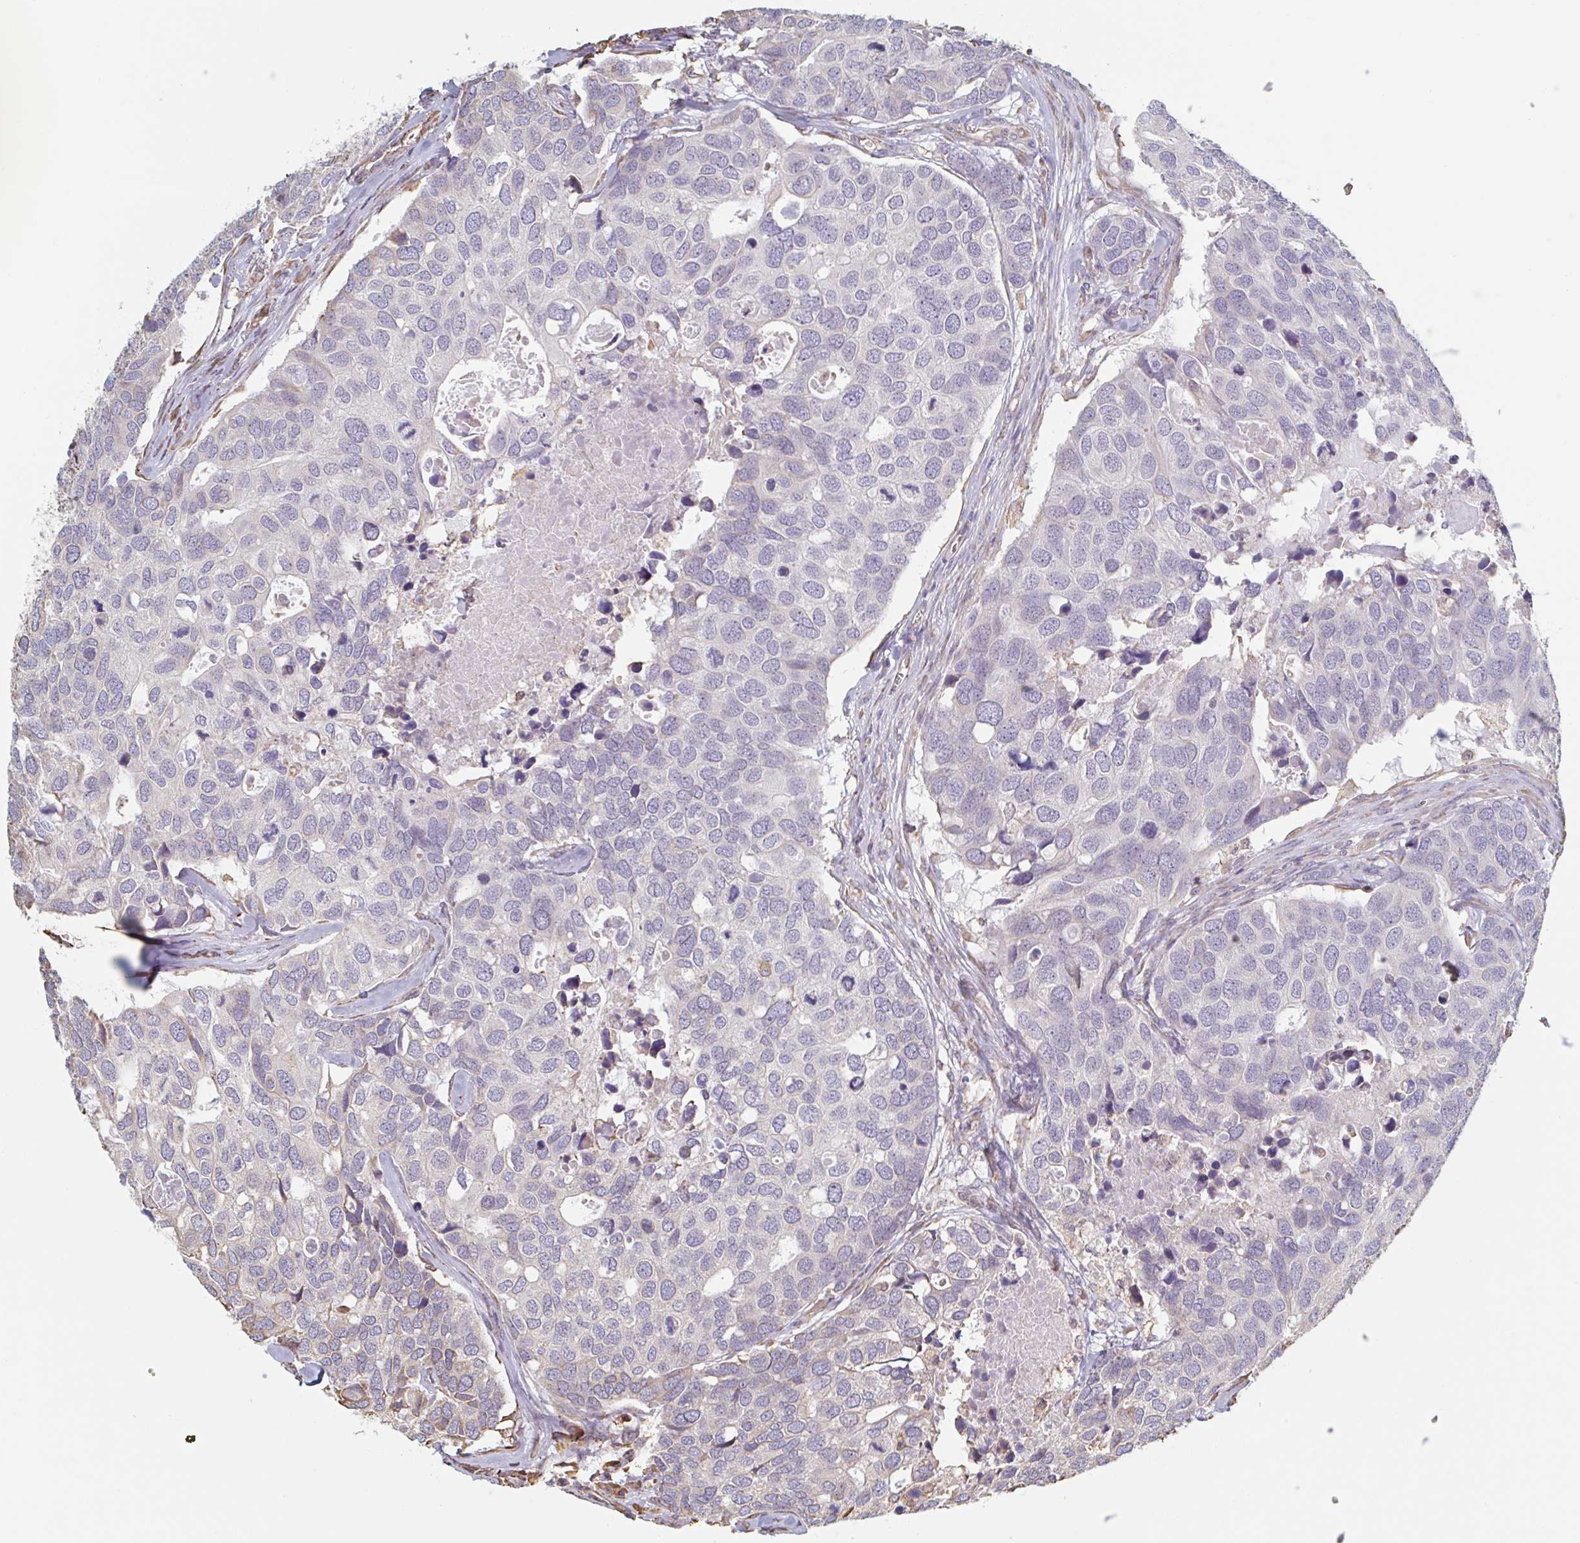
{"staining": {"intensity": "negative", "quantity": "none", "location": "none"}, "tissue": "breast cancer", "cell_type": "Tumor cells", "image_type": "cancer", "snomed": [{"axis": "morphology", "description": "Duct carcinoma"}, {"axis": "topography", "description": "Breast"}], "caption": "Immunohistochemical staining of human intraductal carcinoma (breast) reveals no significant positivity in tumor cells.", "gene": "RAB5IF", "patient": {"sex": "female", "age": 83}}